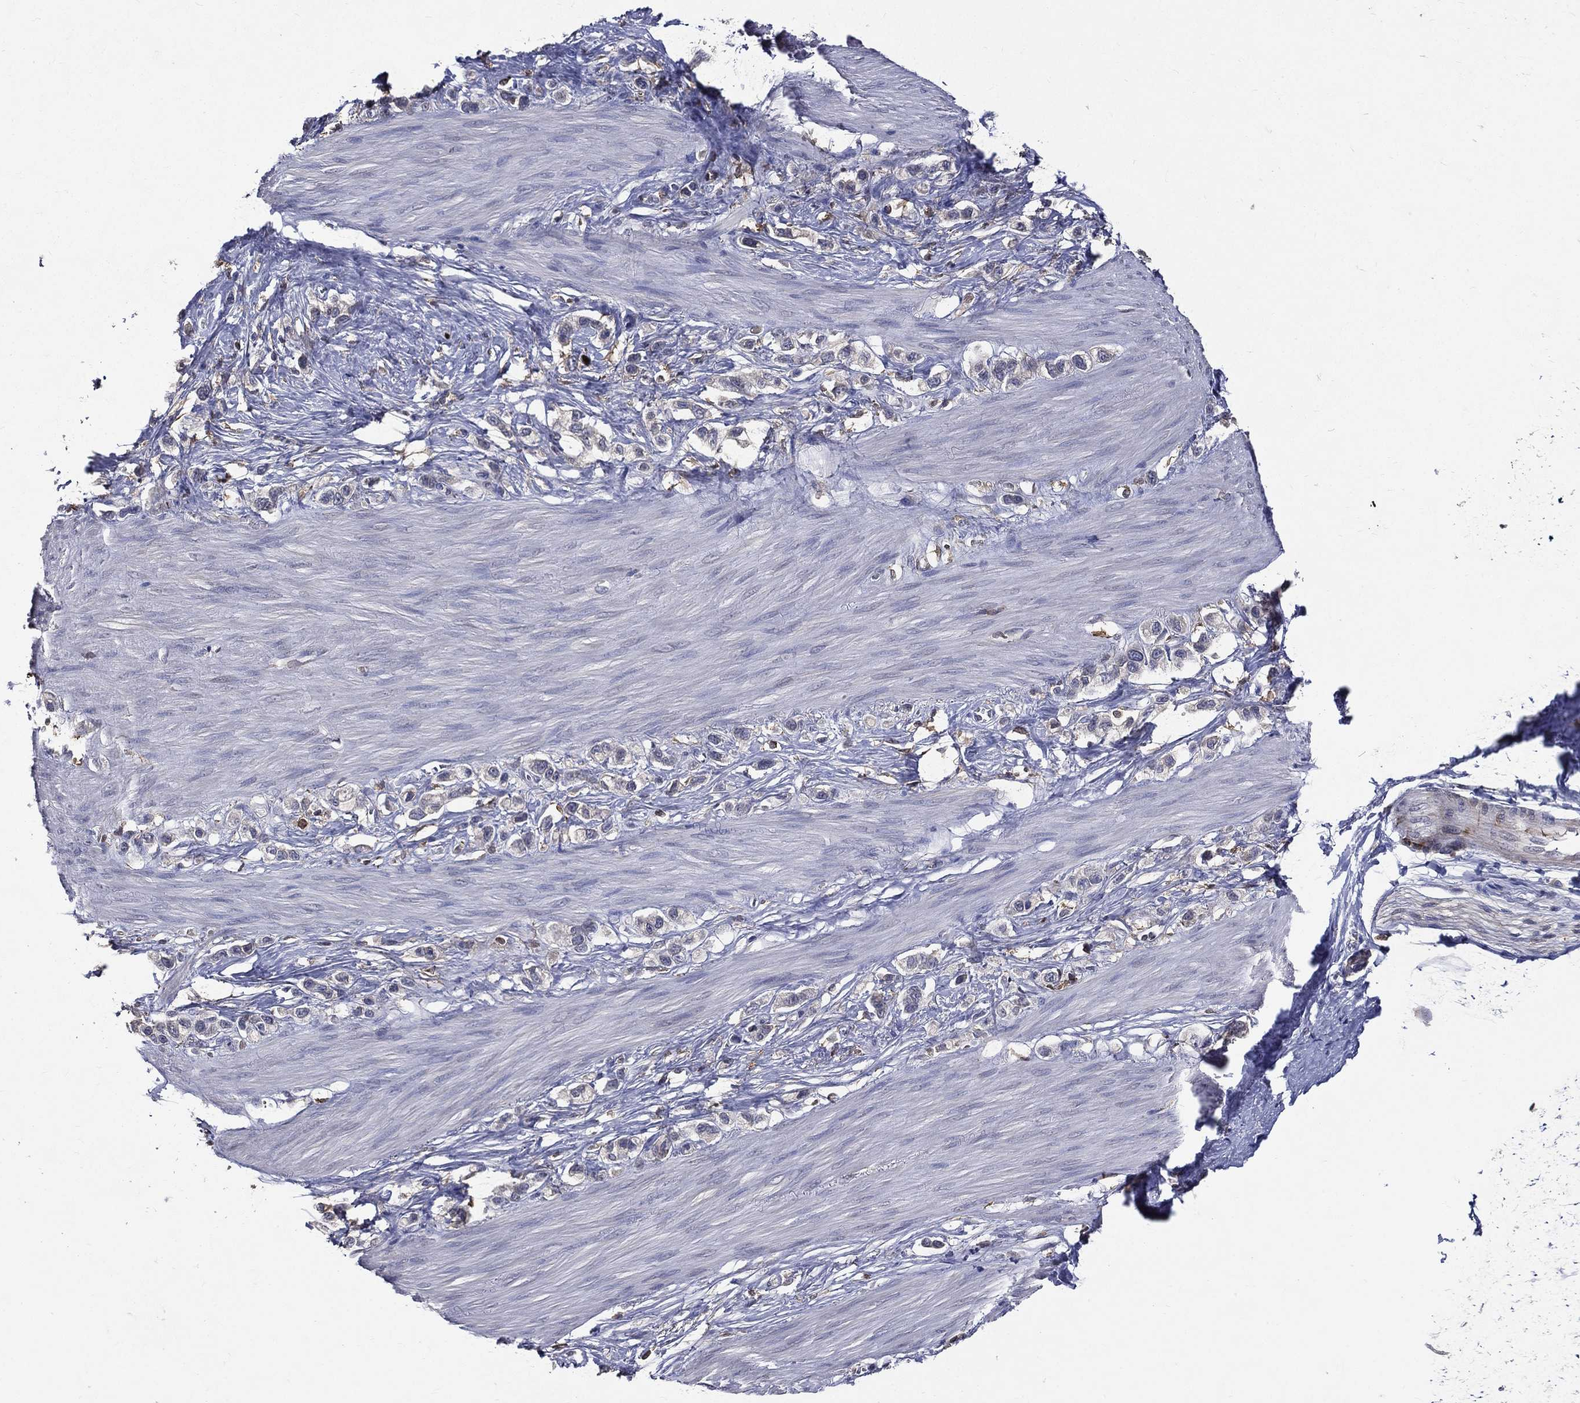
{"staining": {"intensity": "negative", "quantity": "none", "location": "none"}, "tissue": "stomach cancer", "cell_type": "Tumor cells", "image_type": "cancer", "snomed": [{"axis": "morphology", "description": "Normal tissue, NOS"}, {"axis": "morphology", "description": "Adenocarcinoma, NOS"}, {"axis": "morphology", "description": "Adenocarcinoma, High grade"}, {"axis": "topography", "description": "Stomach, upper"}, {"axis": "topography", "description": "Stomach"}], "caption": "High power microscopy micrograph of an immunohistochemistry (IHC) histopathology image of adenocarcinoma (stomach), revealing no significant positivity in tumor cells. (DAB immunohistochemistry (IHC) with hematoxylin counter stain).", "gene": "GPR171", "patient": {"sex": "female", "age": 65}}